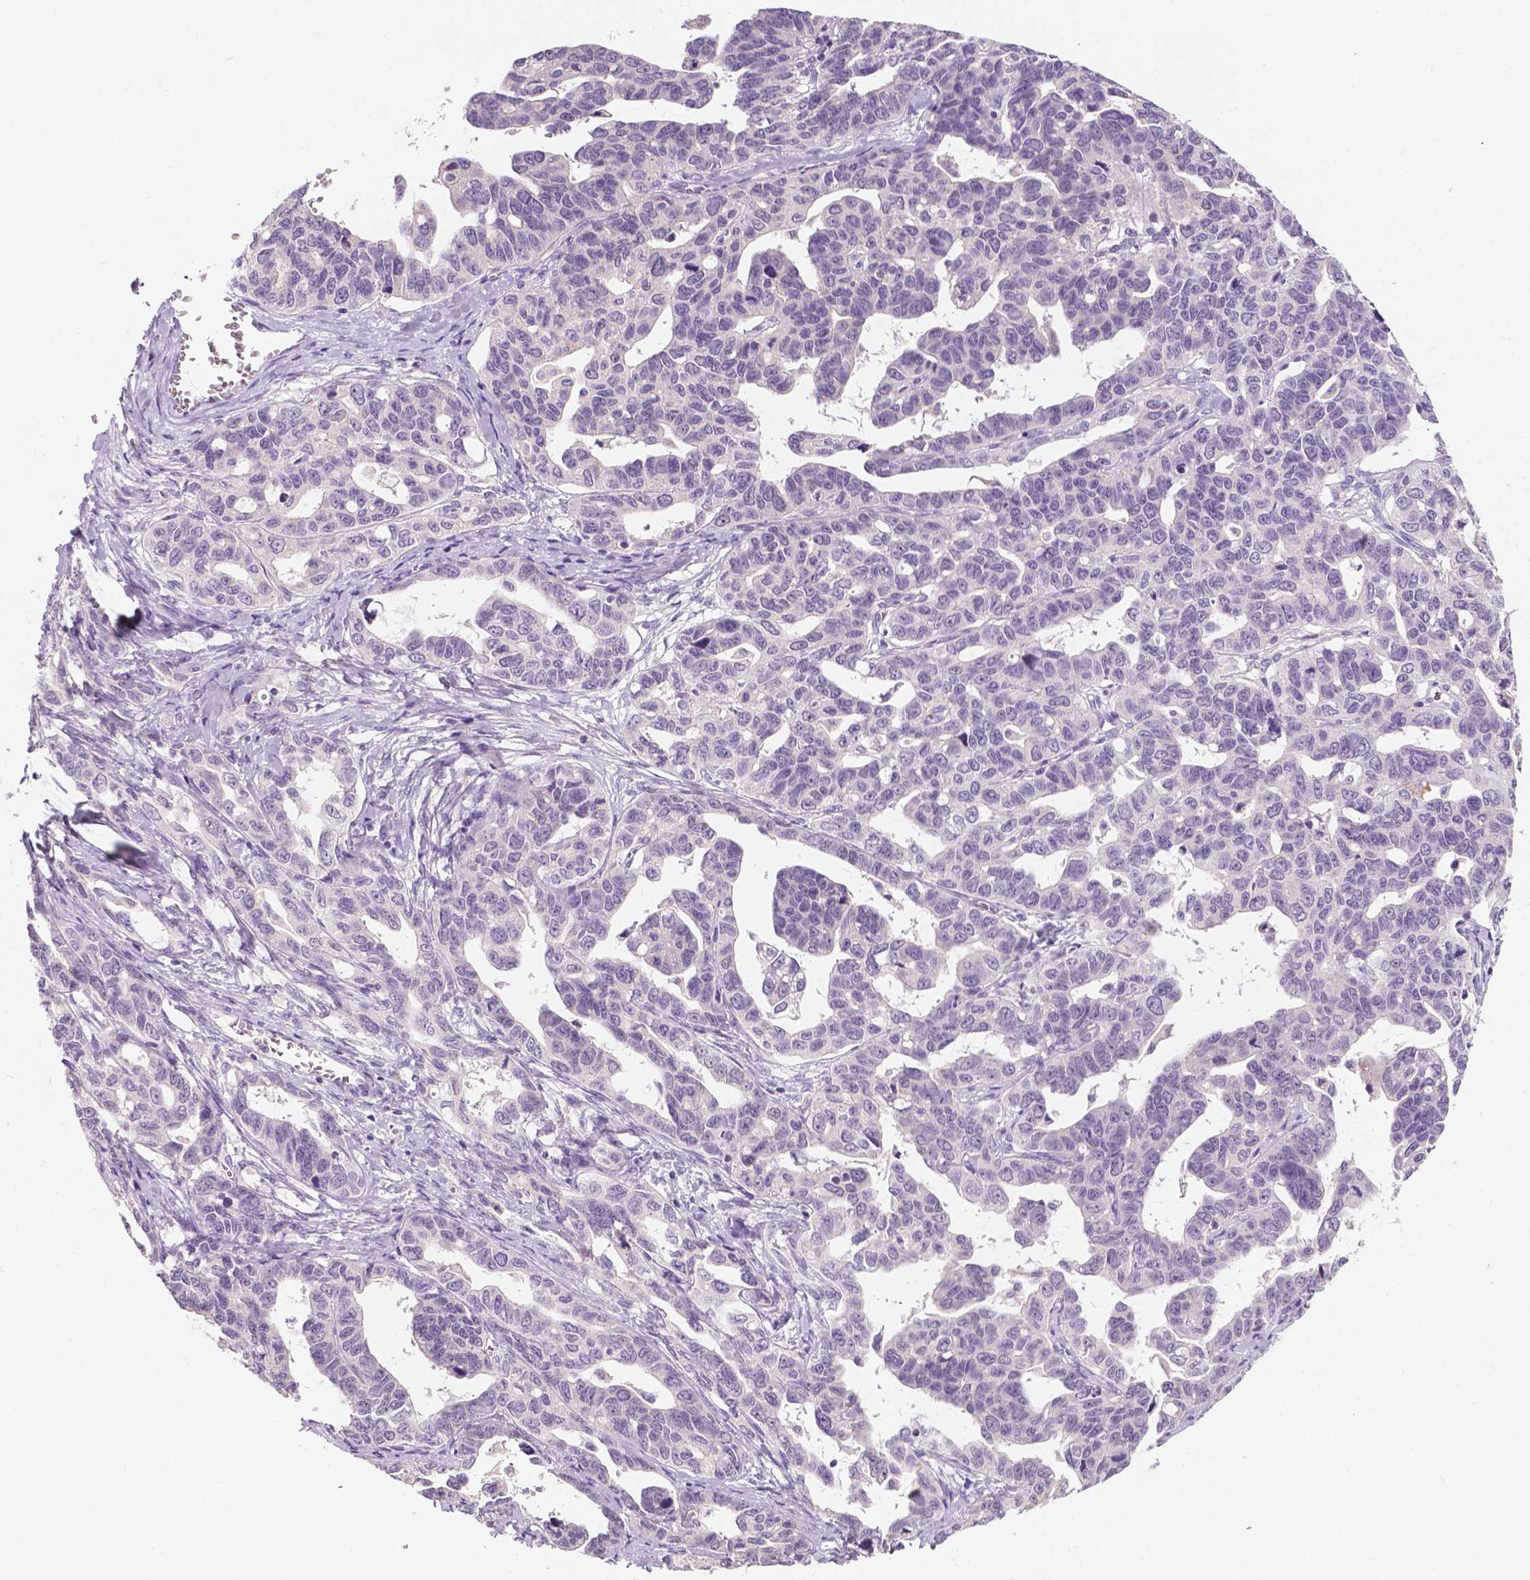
{"staining": {"intensity": "negative", "quantity": "none", "location": "none"}, "tissue": "ovarian cancer", "cell_type": "Tumor cells", "image_type": "cancer", "snomed": [{"axis": "morphology", "description": "Cystadenocarcinoma, serous, NOS"}, {"axis": "topography", "description": "Ovary"}], "caption": "There is no significant staining in tumor cells of serous cystadenocarcinoma (ovarian).", "gene": "SIRT2", "patient": {"sex": "female", "age": 69}}